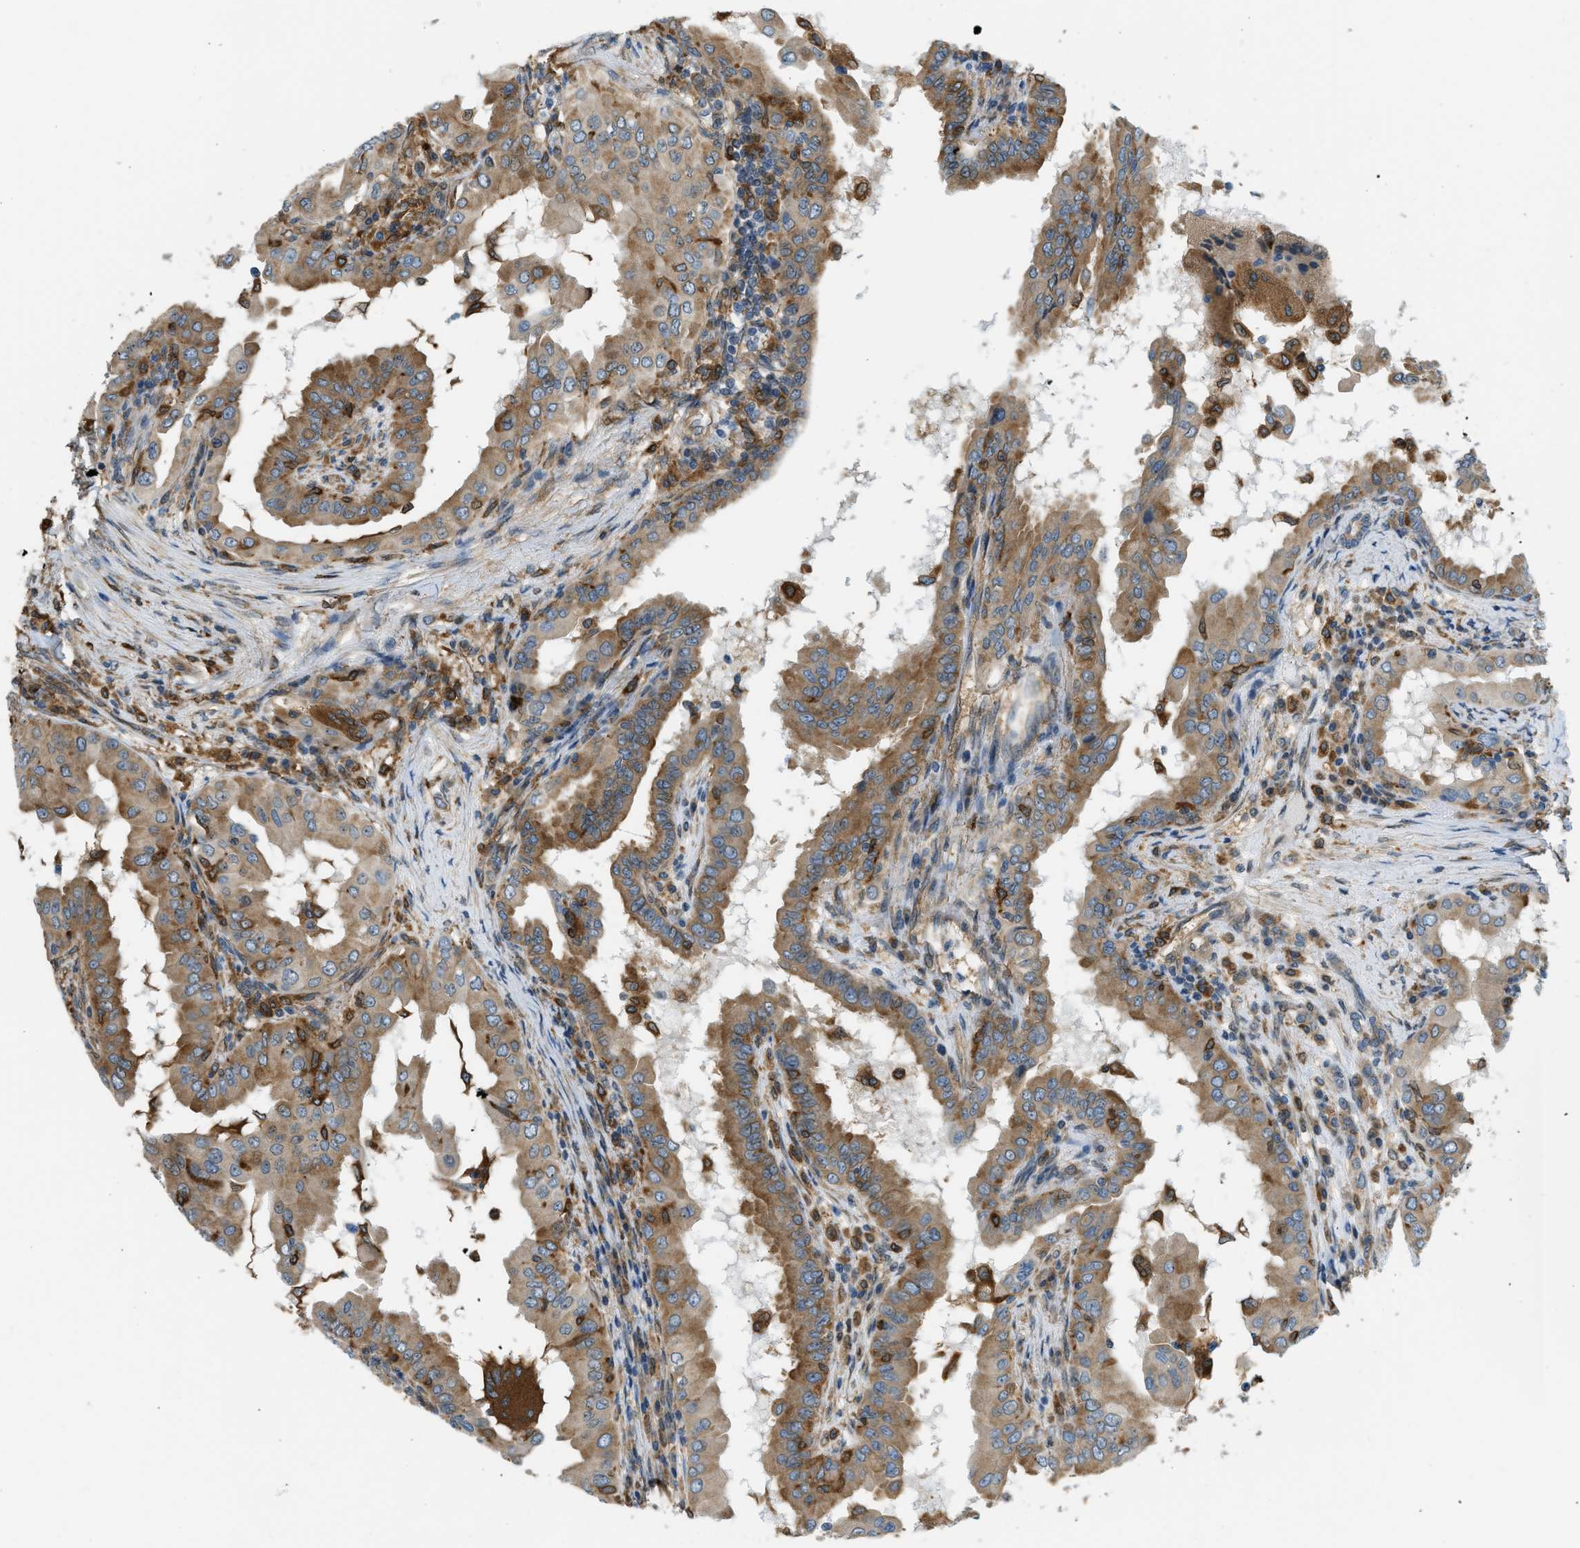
{"staining": {"intensity": "moderate", "quantity": ">75%", "location": "cytoplasmic/membranous"}, "tissue": "thyroid cancer", "cell_type": "Tumor cells", "image_type": "cancer", "snomed": [{"axis": "morphology", "description": "Papillary adenocarcinoma, NOS"}, {"axis": "topography", "description": "Thyroid gland"}], "caption": "Protein positivity by immunohistochemistry (IHC) demonstrates moderate cytoplasmic/membranous positivity in approximately >75% of tumor cells in papillary adenocarcinoma (thyroid).", "gene": "OS9", "patient": {"sex": "male", "age": 33}}